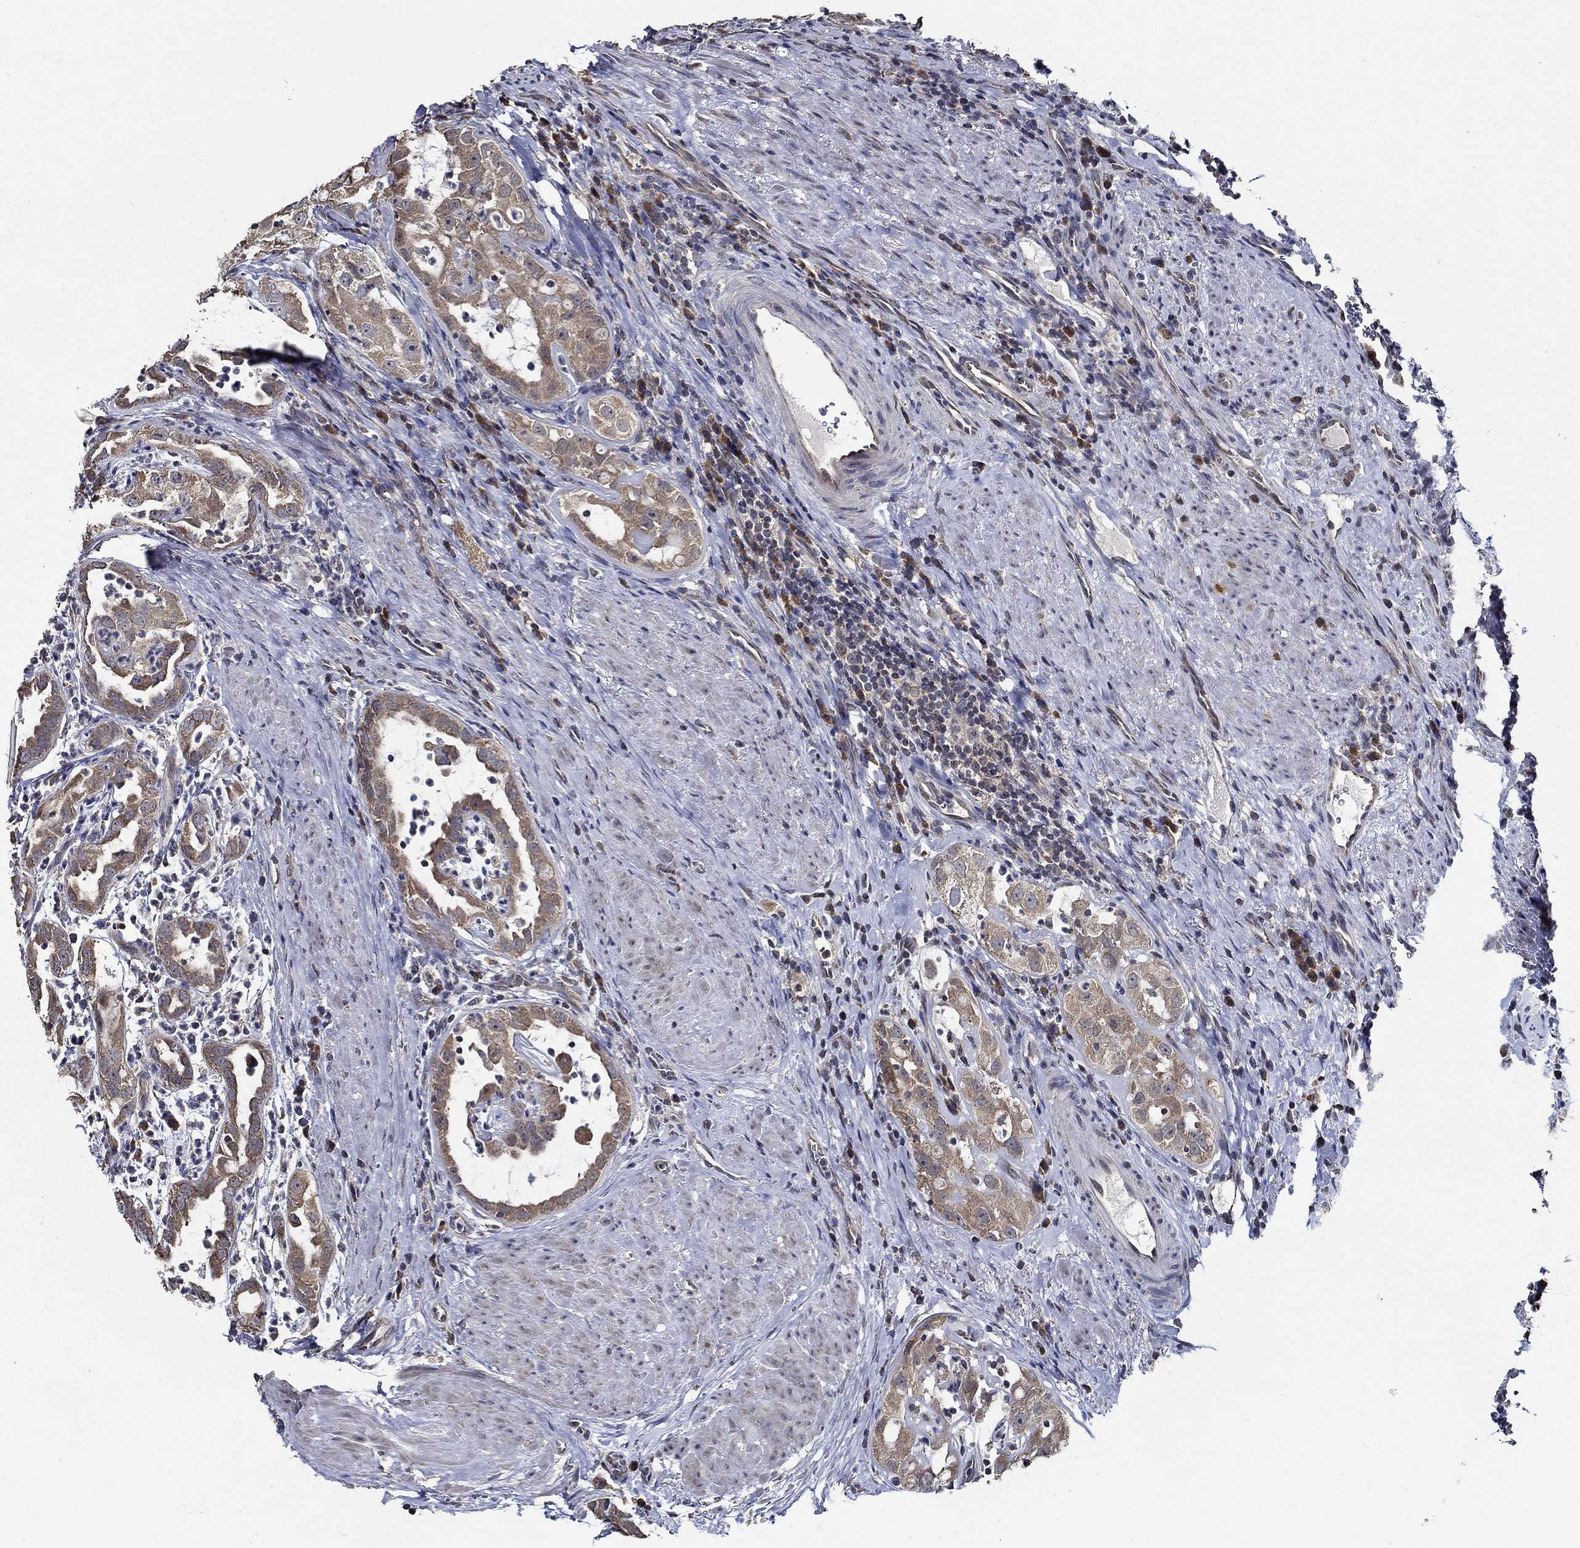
{"staining": {"intensity": "moderate", "quantity": ">75%", "location": "cytoplasmic/membranous"}, "tissue": "urothelial cancer", "cell_type": "Tumor cells", "image_type": "cancer", "snomed": [{"axis": "morphology", "description": "Urothelial carcinoma, High grade"}, {"axis": "topography", "description": "Urinary bladder"}], "caption": "This is a micrograph of immunohistochemistry (IHC) staining of urothelial carcinoma (high-grade), which shows moderate positivity in the cytoplasmic/membranous of tumor cells.", "gene": "WDR53", "patient": {"sex": "female", "age": 41}}